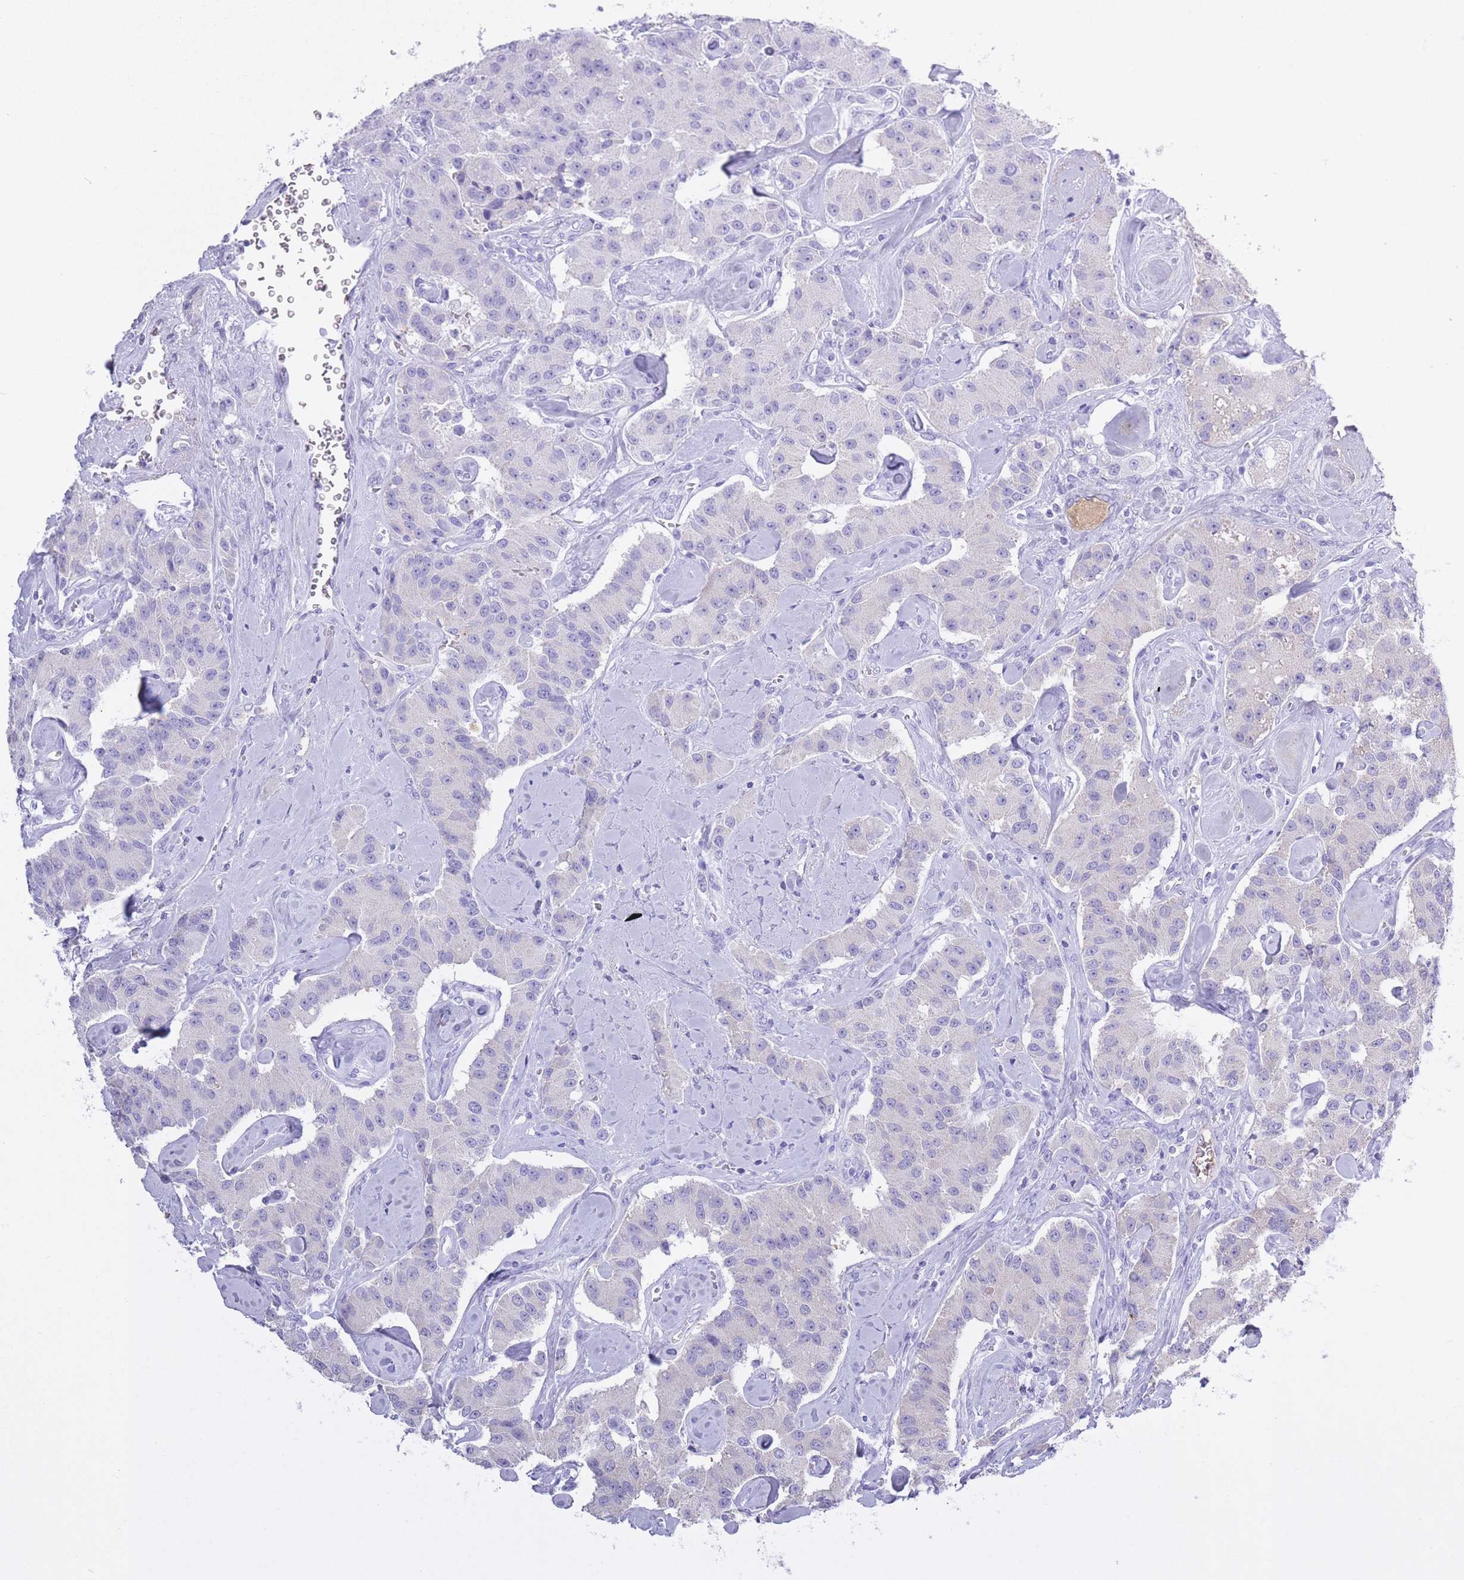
{"staining": {"intensity": "negative", "quantity": "none", "location": "none"}, "tissue": "carcinoid", "cell_type": "Tumor cells", "image_type": "cancer", "snomed": [{"axis": "morphology", "description": "Carcinoid, malignant, NOS"}, {"axis": "topography", "description": "Pancreas"}], "caption": "Carcinoid (malignant) was stained to show a protein in brown. There is no significant positivity in tumor cells.", "gene": "AP3S2", "patient": {"sex": "male", "age": 41}}